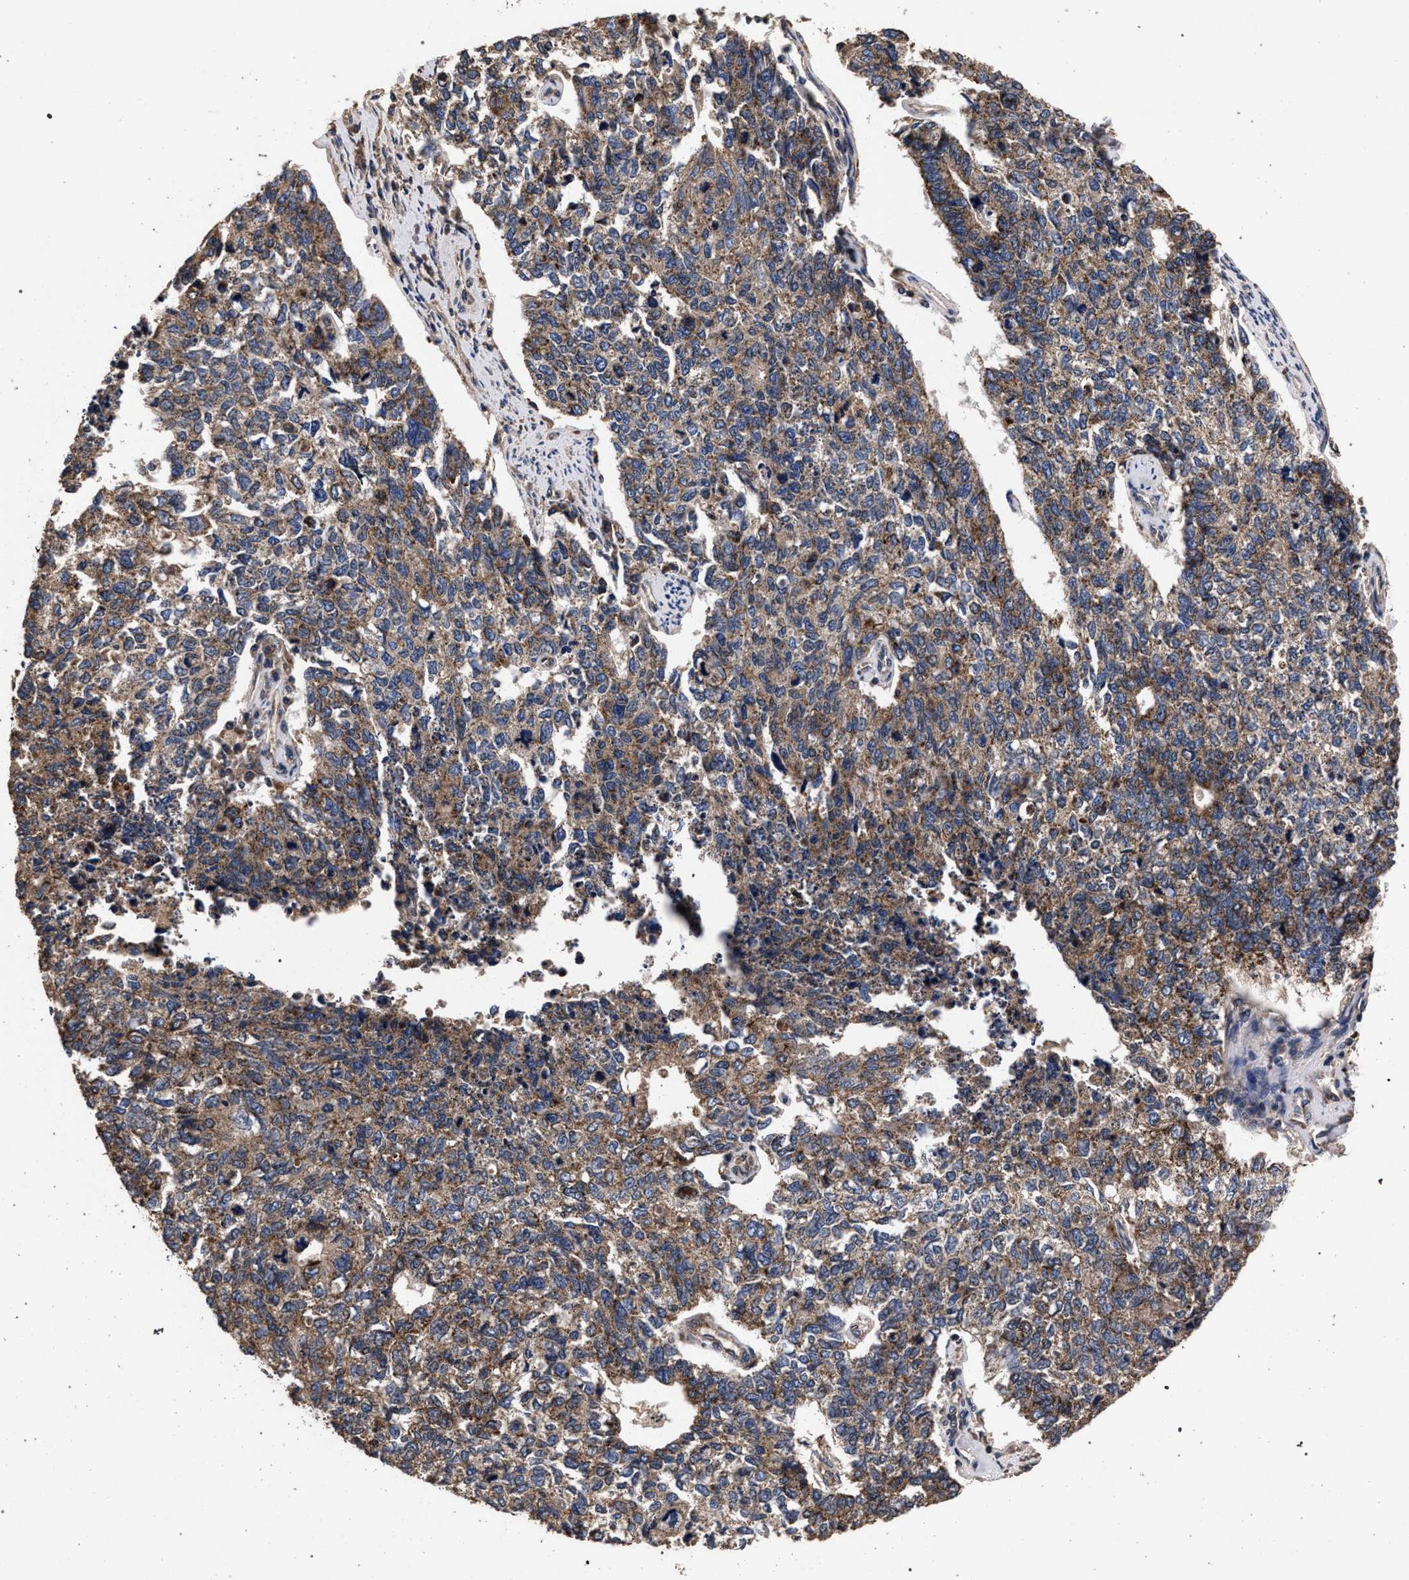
{"staining": {"intensity": "moderate", "quantity": ">75%", "location": "cytoplasmic/membranous"}, "tissue": "cervical cancer", "cell_type": "Tumor cells", "image_type": "cancer", "snomed": [{"axis": "morphology", "description": "Squamous cell carcinoma, NOS"}, {"axis": "topography", "description": "Cervix"}], "caption": "Immunohistochemical staining of squamous cell carcinoma (cervical) shows moderate cytoplasmic/membranous protein expression in approximately >75% of tumor cells.", "gene": "ACOX1", "patient": {"sex": "female", "age": 63}}